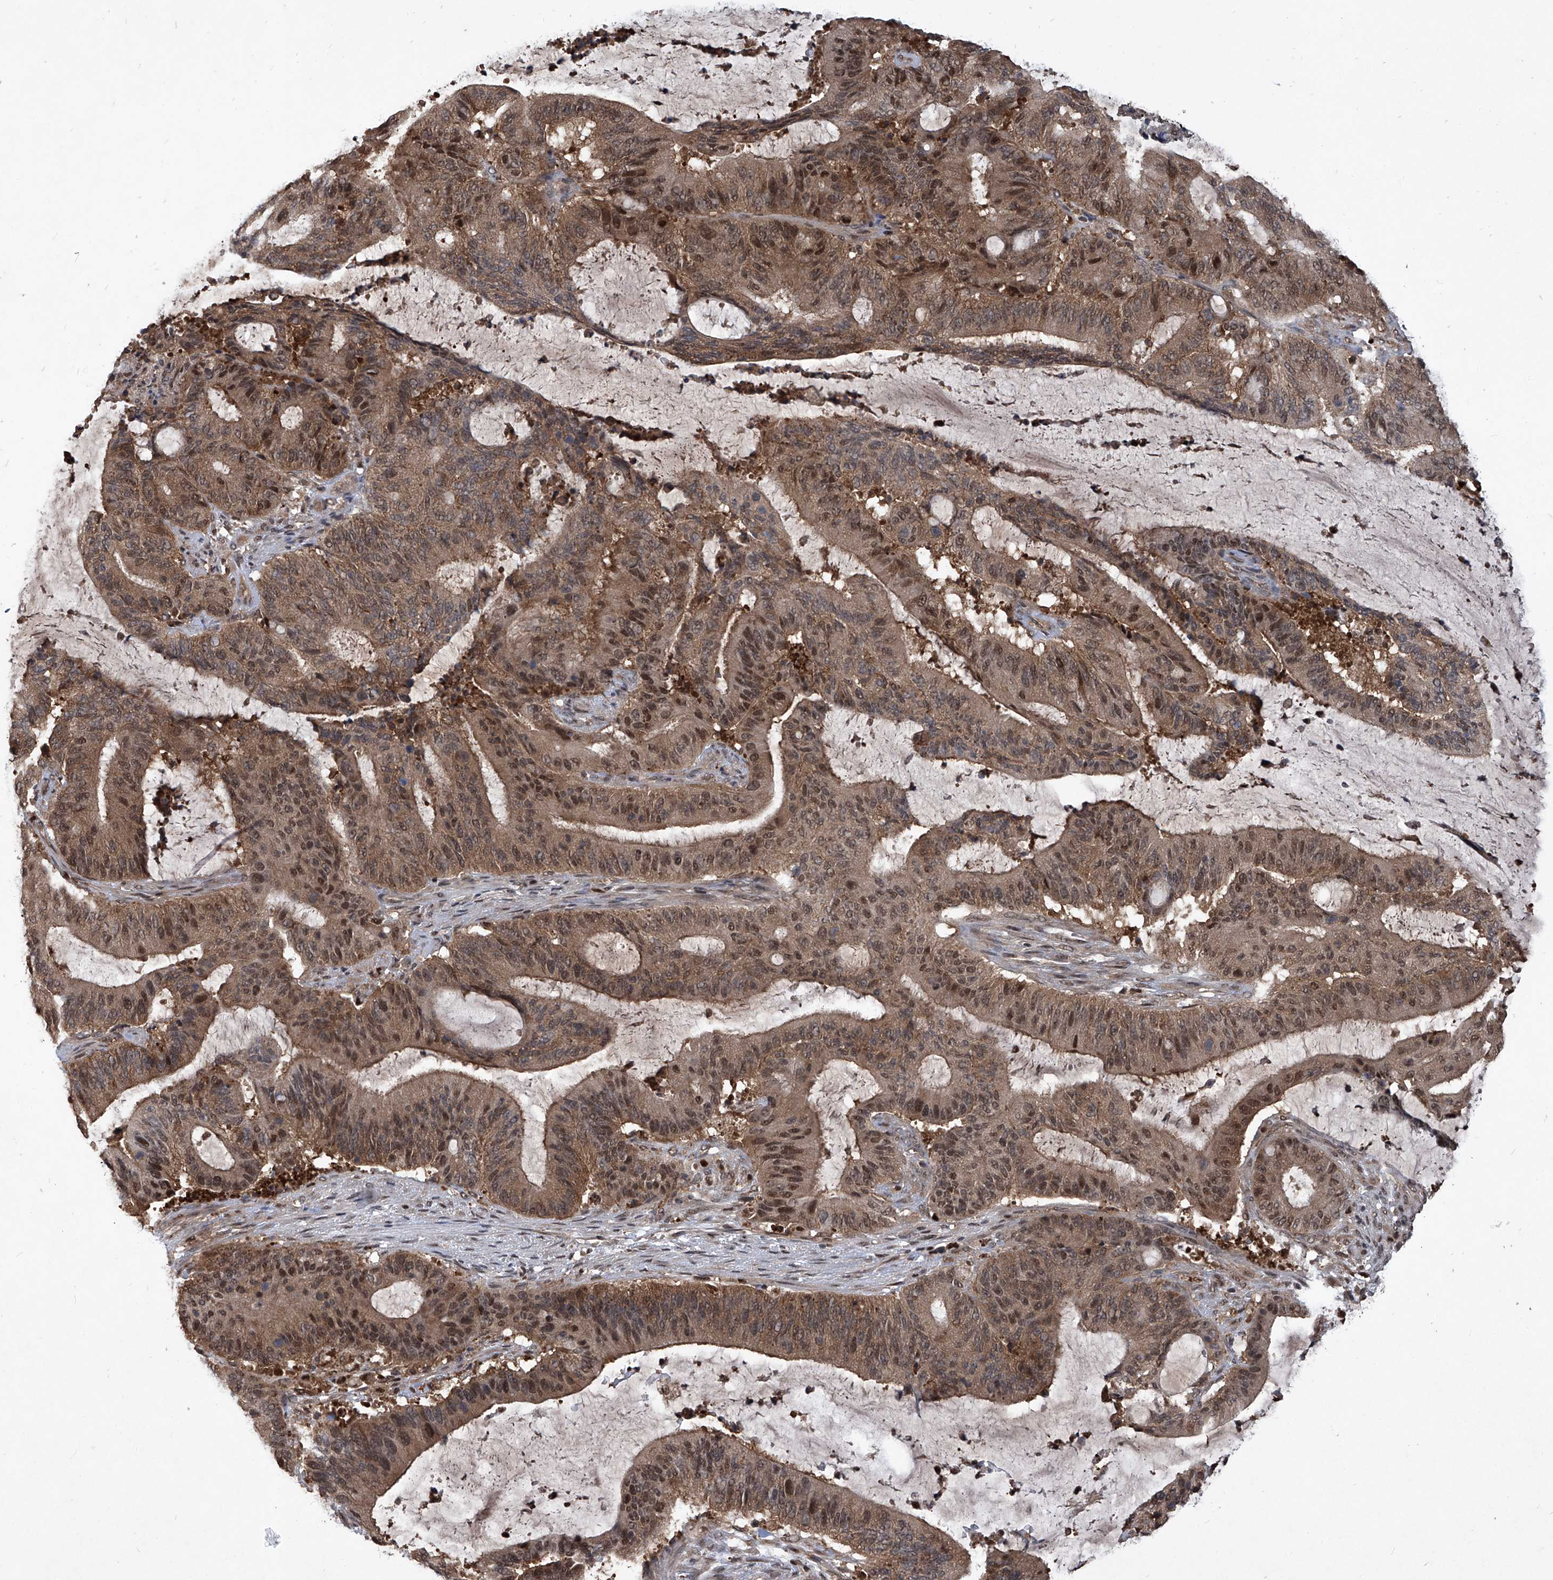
{"staining": {"intensity": "moderate", "quantity": ">75%", "location": "cytoplasmic/membranous,nuclear"}, "tissue": "liver cancer", "cell_type": "Tumor cells", "image_type": "cancer", "snomed": [{"axis": "morphology", "description": "Normal tissue, NOS"}, {"axis": "morphology", "description": "Cholangiocarcinoma"}, {"axis": "topography", "description": "Liver"}, {"axis": "topography", "description": "Peripheral nerve tissue"}], "caption": "The photomicrograph shows staining of liver cholangiocarcinoma, revealing moderate cytoplasmic/membranous and nuclear protein expression (brown color) within tumor cells.", "gene": "PSMB1", "patient": {"sex": "female", "age": 73}}